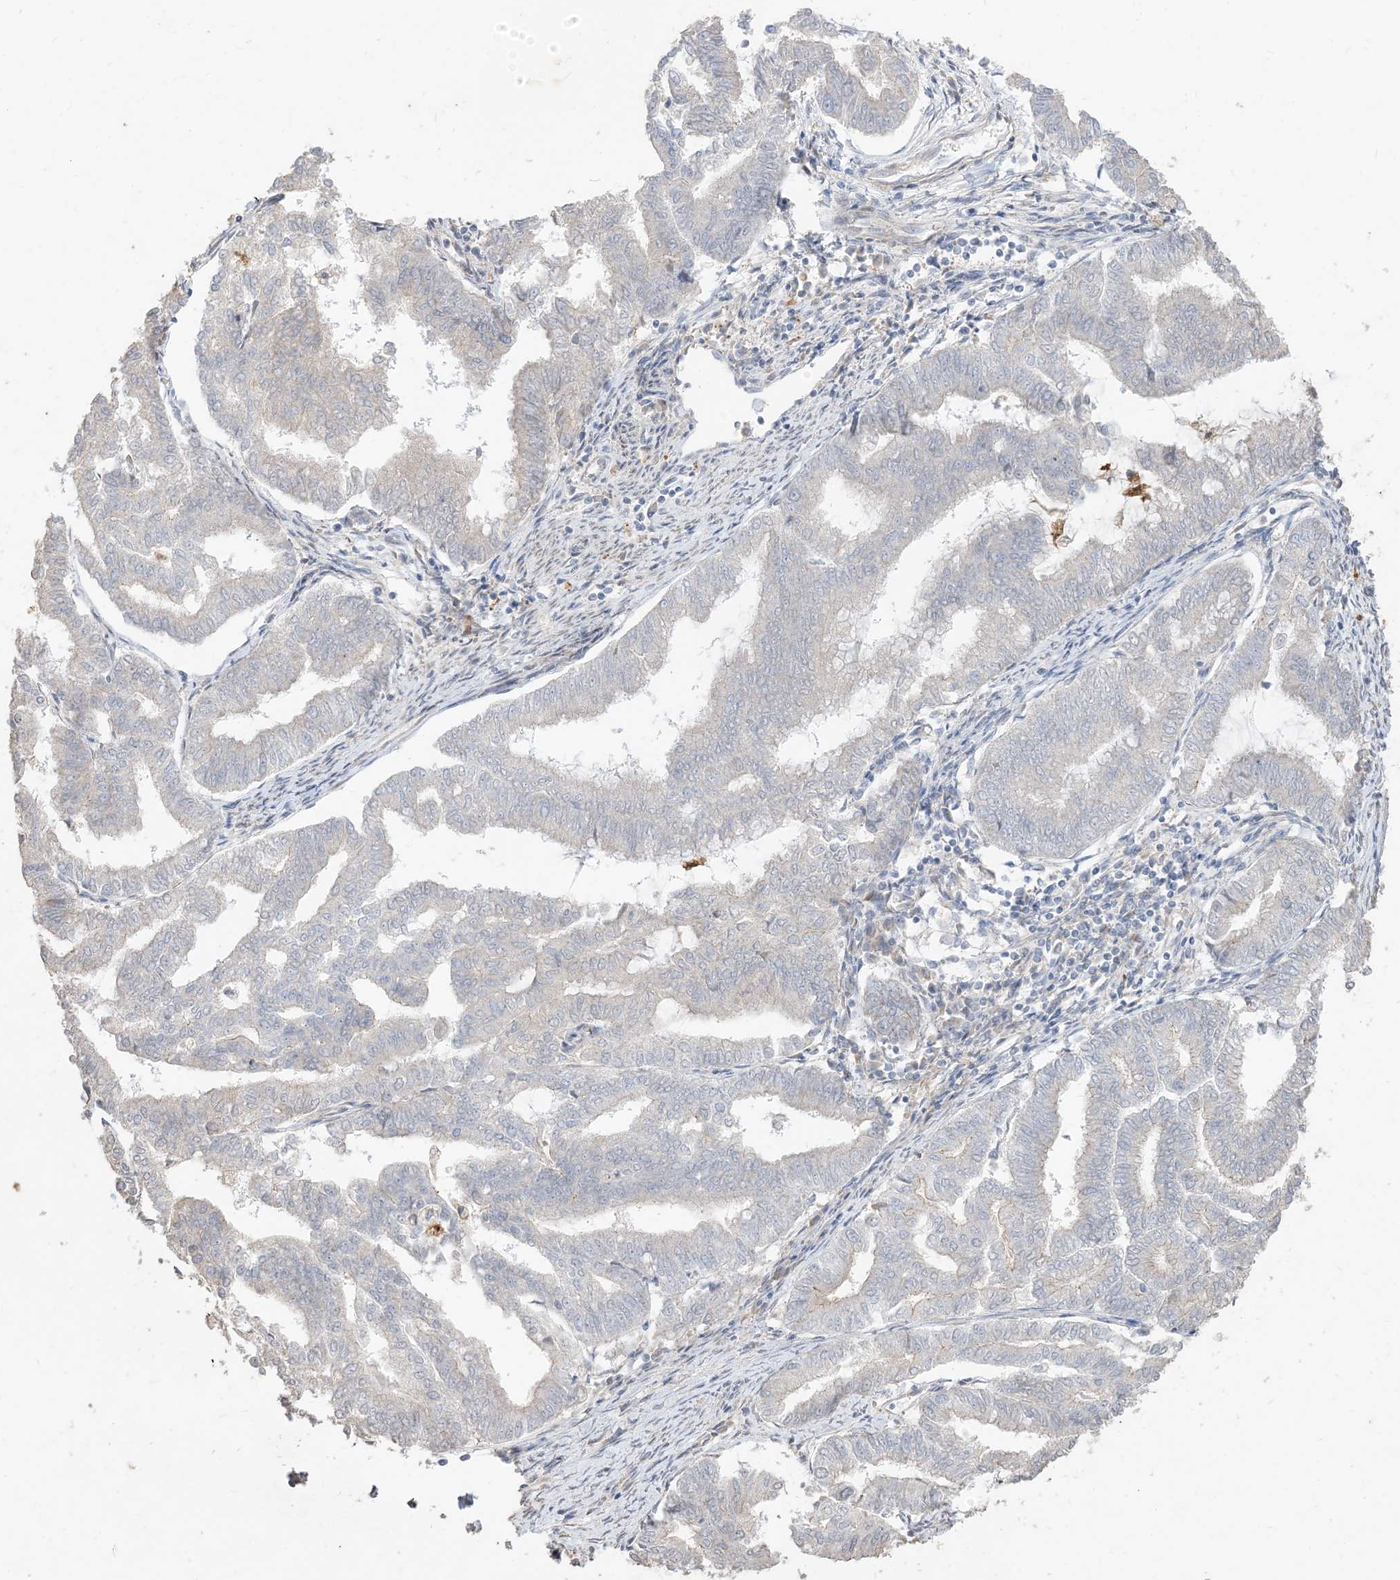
{"staining": {"intensity": "negative", "quantity": "none", "location": "none"}, "tissue": "endometrial cancer", "cell_type": "Tumor cells", "image_type": "cancer", "snomed": [{"axis": "morphology", "description": "Adenocarcinoma, NOS"}, {"axis": "topography", "description": "Endometrium"}], "caption": "A photomicrograph of adenocarcinoma (endometrial) stained for a protein exhibits no brown staining in tumor cells.", "gene": "RNF175", "patient": {"sex": "female", "age": 79}}